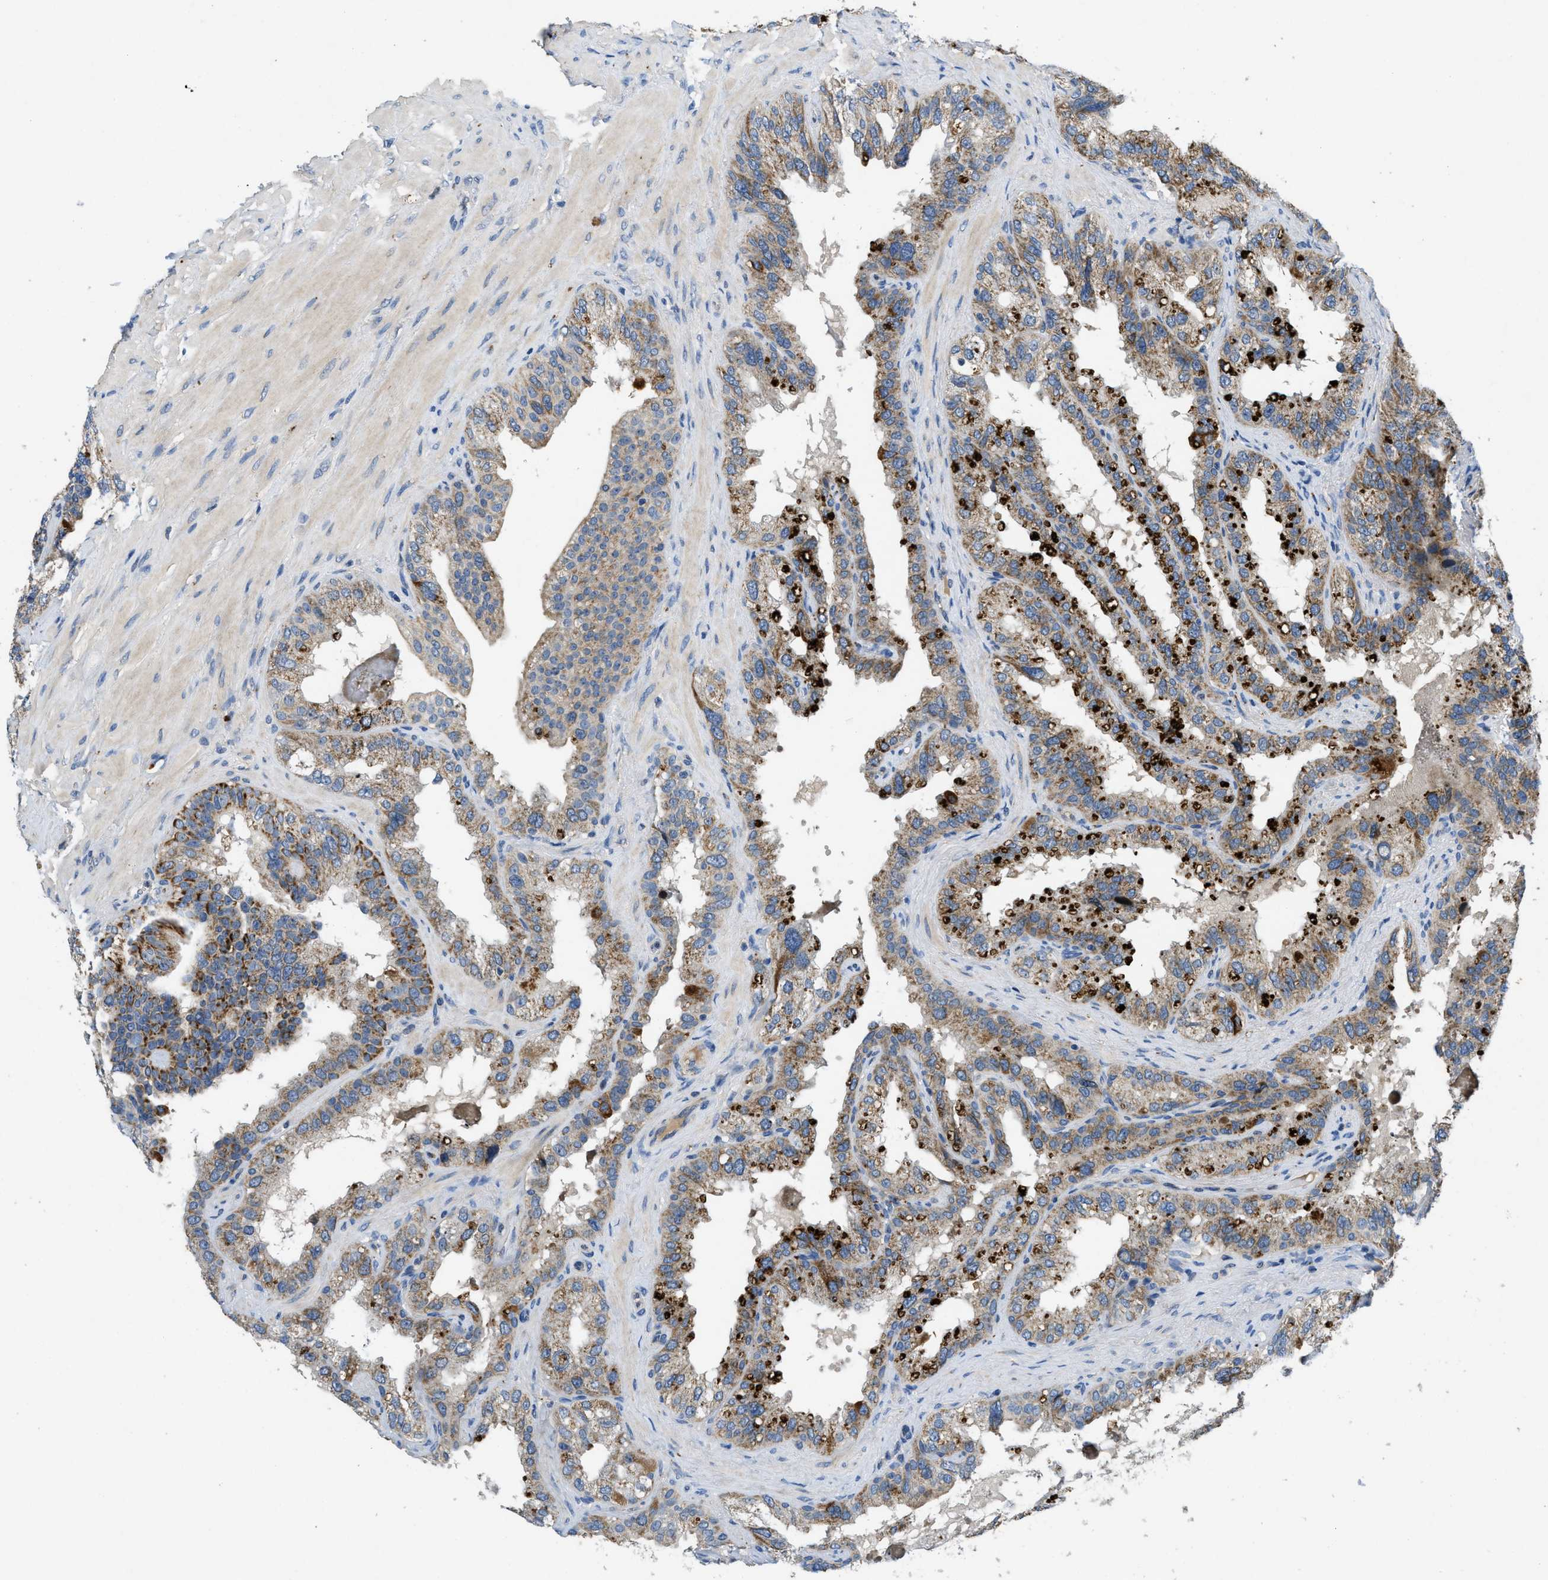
{"staining": {"intensity": "weak", "quantity": "25%-75%", "location": "cytoplasmic/membranous"}, "tissue": "seminal vesicle", "cell_type": "Glandular cells", "image_type": "normal", "snomed": [{"axis": "morphology", "description": "Normal tissue, NOS"}, {"axis": "topography", "description": "Seminal veicle"}], "caption": "High-magnification brightfield microscopy of benign seminal vesicle stained with DAB (3,3'-diaminobenzidine) (brown) and counterstained with hematoxylin (blue). glandular cells exhibit weak cytoplasmic/membranous expression is identified in about25%-75% of cells.", "gene": "PNKD", "patient": {"sex": "male", "age": 68}}